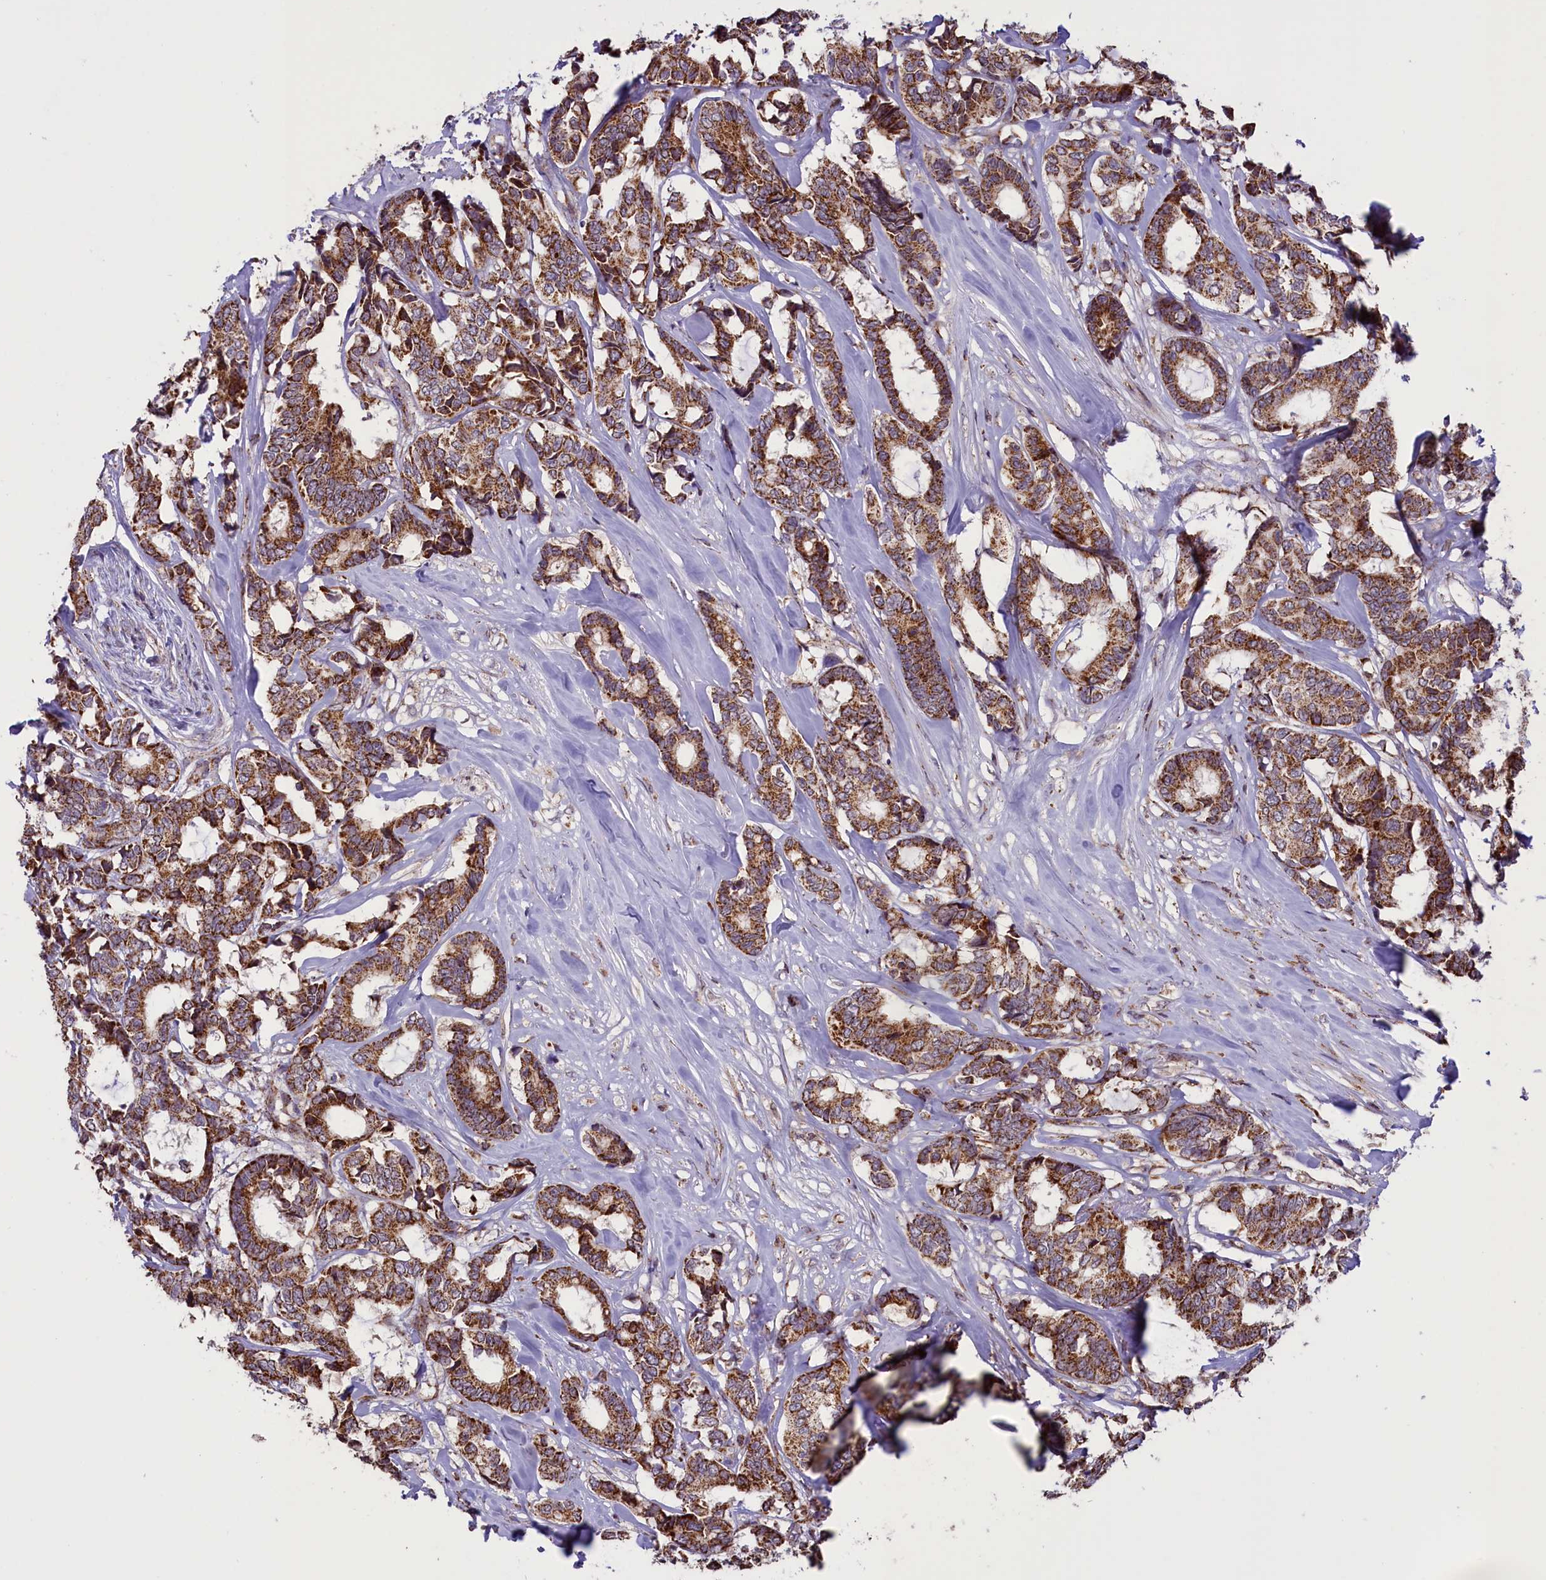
{"staining": {"intensity": "strong", "quantity": ">75%", "location": "cytoplasmic/membranous"}, "tissue": "breast cancer", "cell_type": "Tumor cells", "image_type": "cancer", "snomed": [{"axis": "morphology", "description": "Duct carcinoma"}, {"axis": "topography", "description": "Breast"}], "caption": "Strong cytoplasmic/membranous expression is present in about >75% of tumor cells in breast intraductal carcinoma. Immunohistochemistry stains the protein in brown and the nuclei are stained blue.", "gene": "GLRX5", "patient": {"sex": "female", "age": 87}}